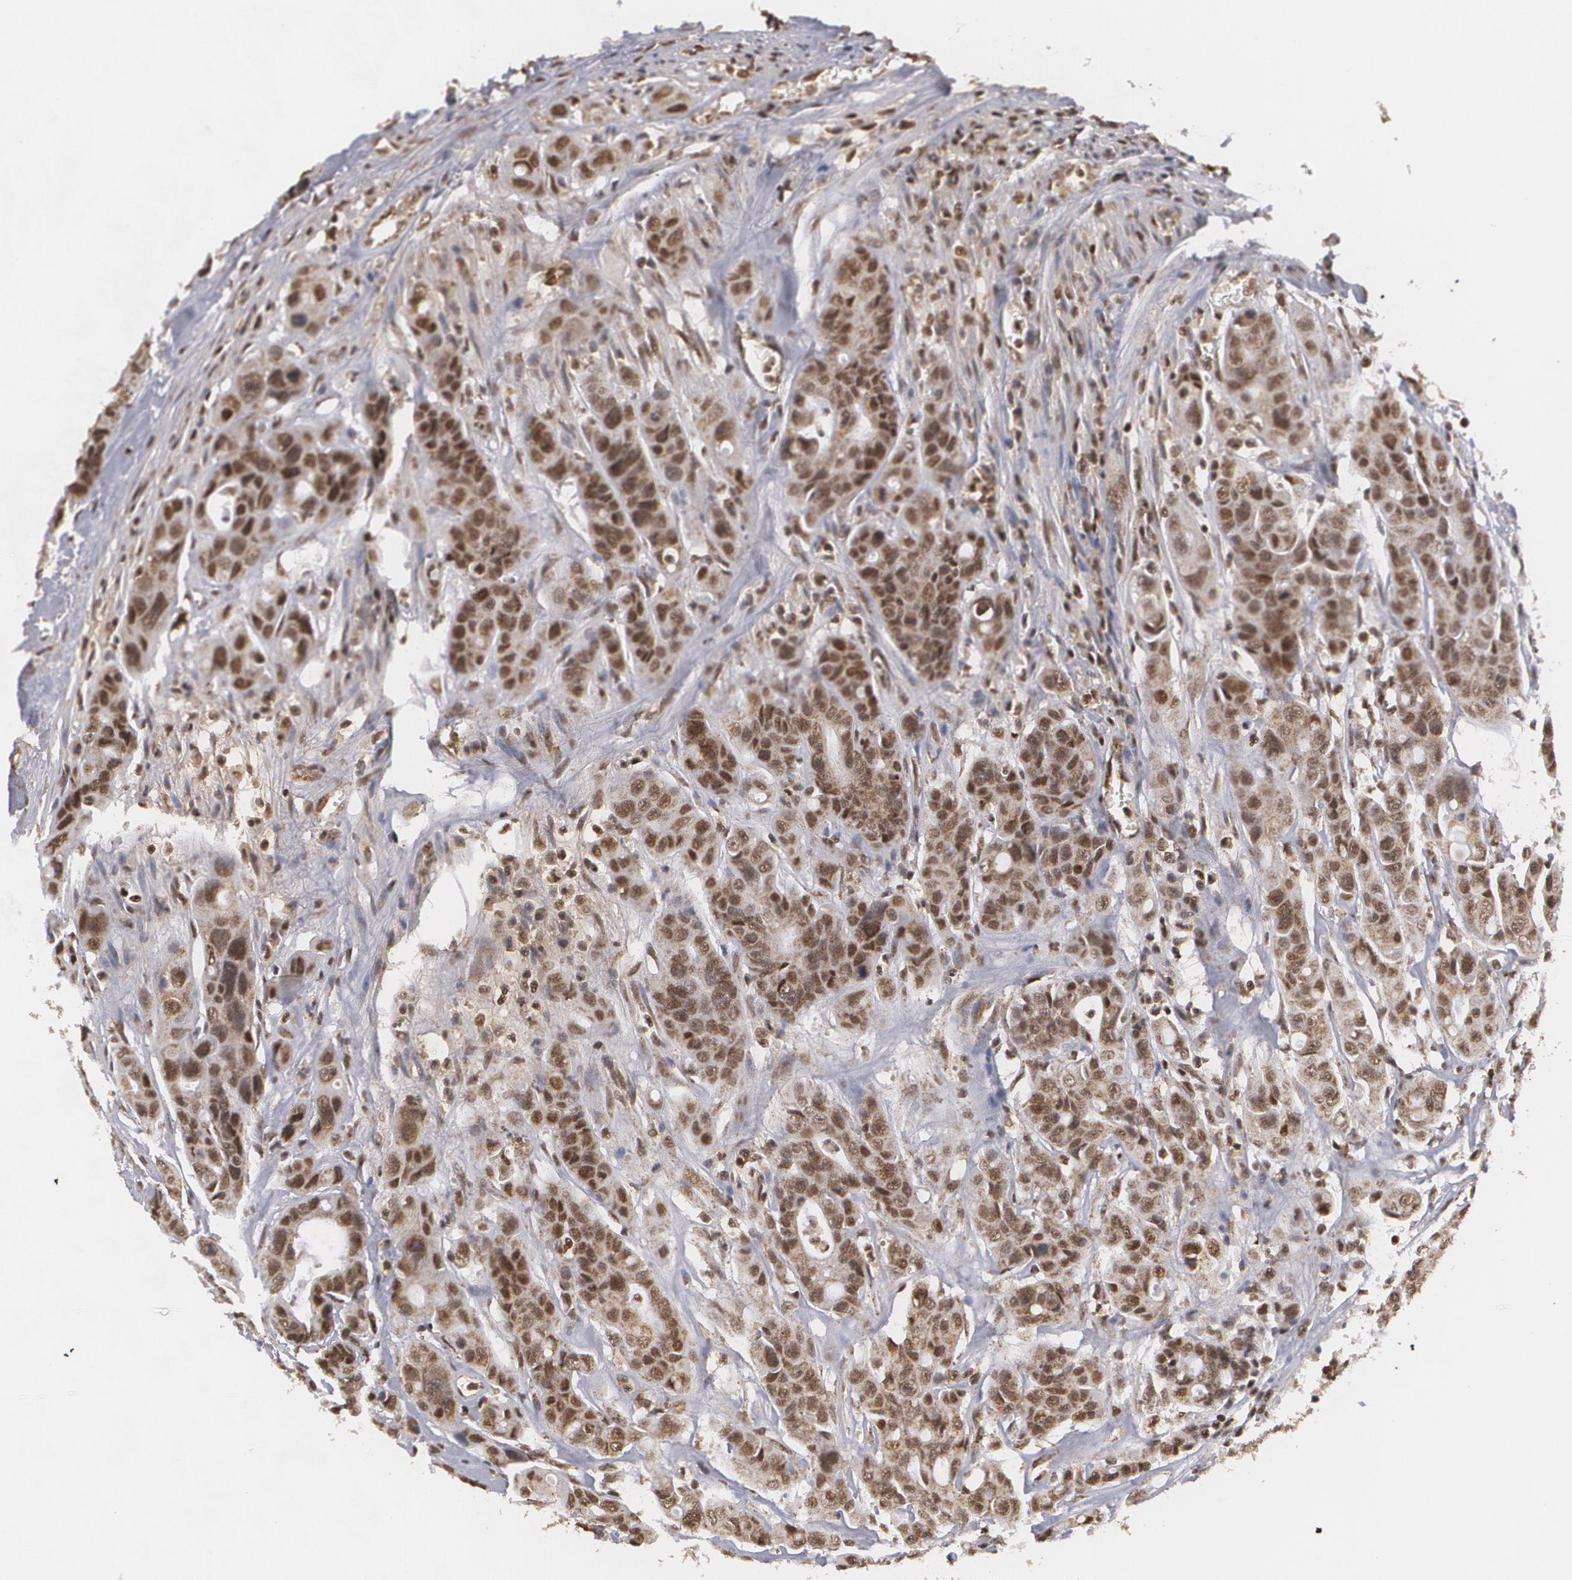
{"staining": {"intensity": "moderate", "quantity": ">75%", "location": "nuclear"}, "tissue": "colorectal cancer", "cell_type": "Tumor cells", "image_type": "cancer", "snomed": [{"axis": "morphology", "description": "Adenocarcinoma, NOS"}, {"axis": "topography", "description": "Colon"}], "caption": "Brown immunohistochemical staining in human colorectal cancer (adenocarcinoma) shows moderate nuclear staining in about >75% of tumor cells.", "gene": "MXD1", "patient": {"sex": "female", "age": 70}}